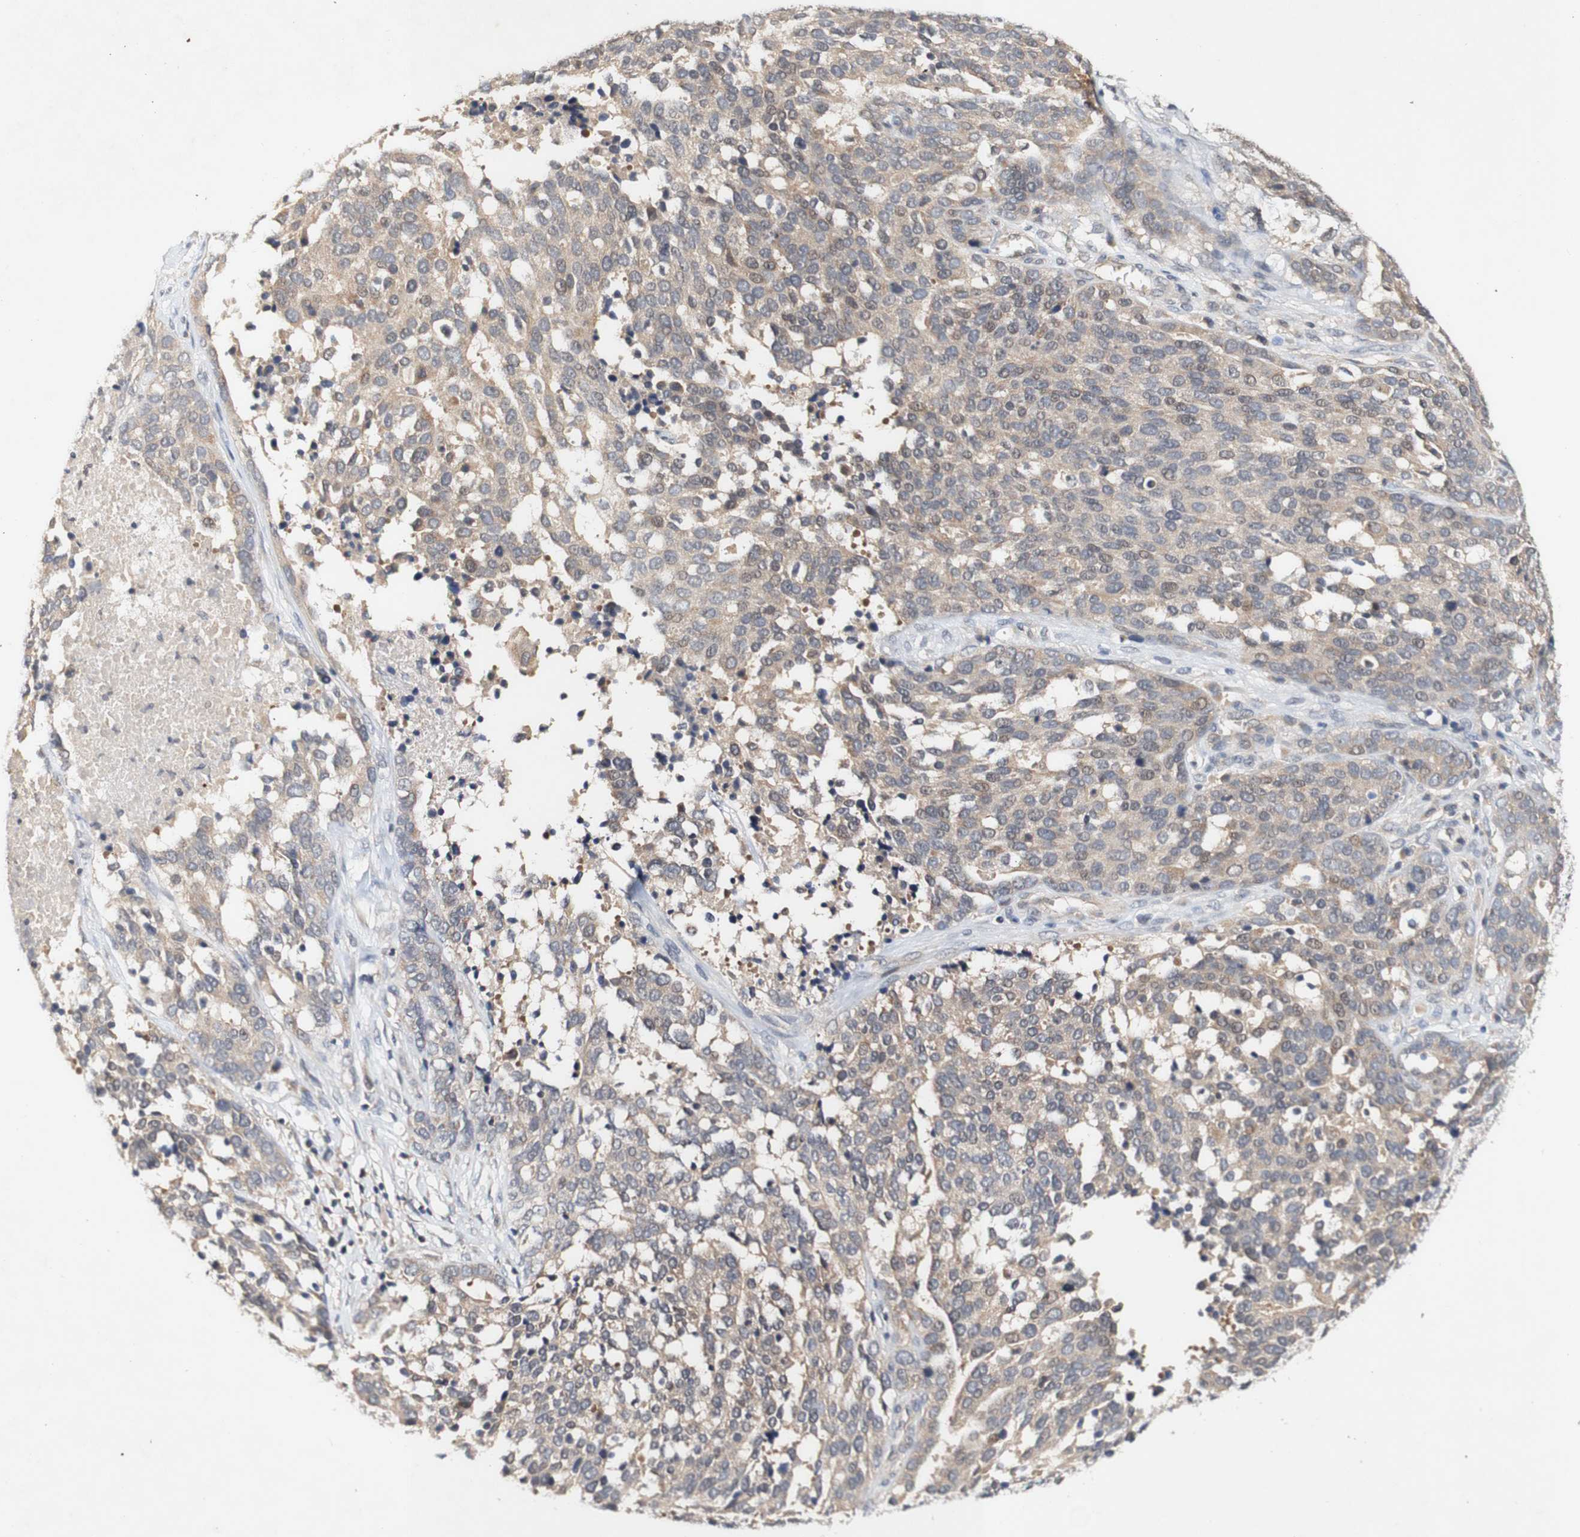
{"staining": {"intensity": "weak", "quantity": ">75%", "location": "cytoplasmic/membranous"}, "tissue": "ovarian cancer", "cell_type": "Tumor cells", "image_type": "cancer", "snomed": [{"axis": "morphology", "description": "Cystadenocarcinoma, serous, NOS"}, {"axis": "topography", "description": "Ovary"}], "caption": "Ovarian cancer (serous cystadenocarcinoma) tissue demonstrates weak cytoplasmic/membranous expression in approximately >75% of tumor cells", "gene": "PIN1", "patient": {"sex": "female", "age": 44}}